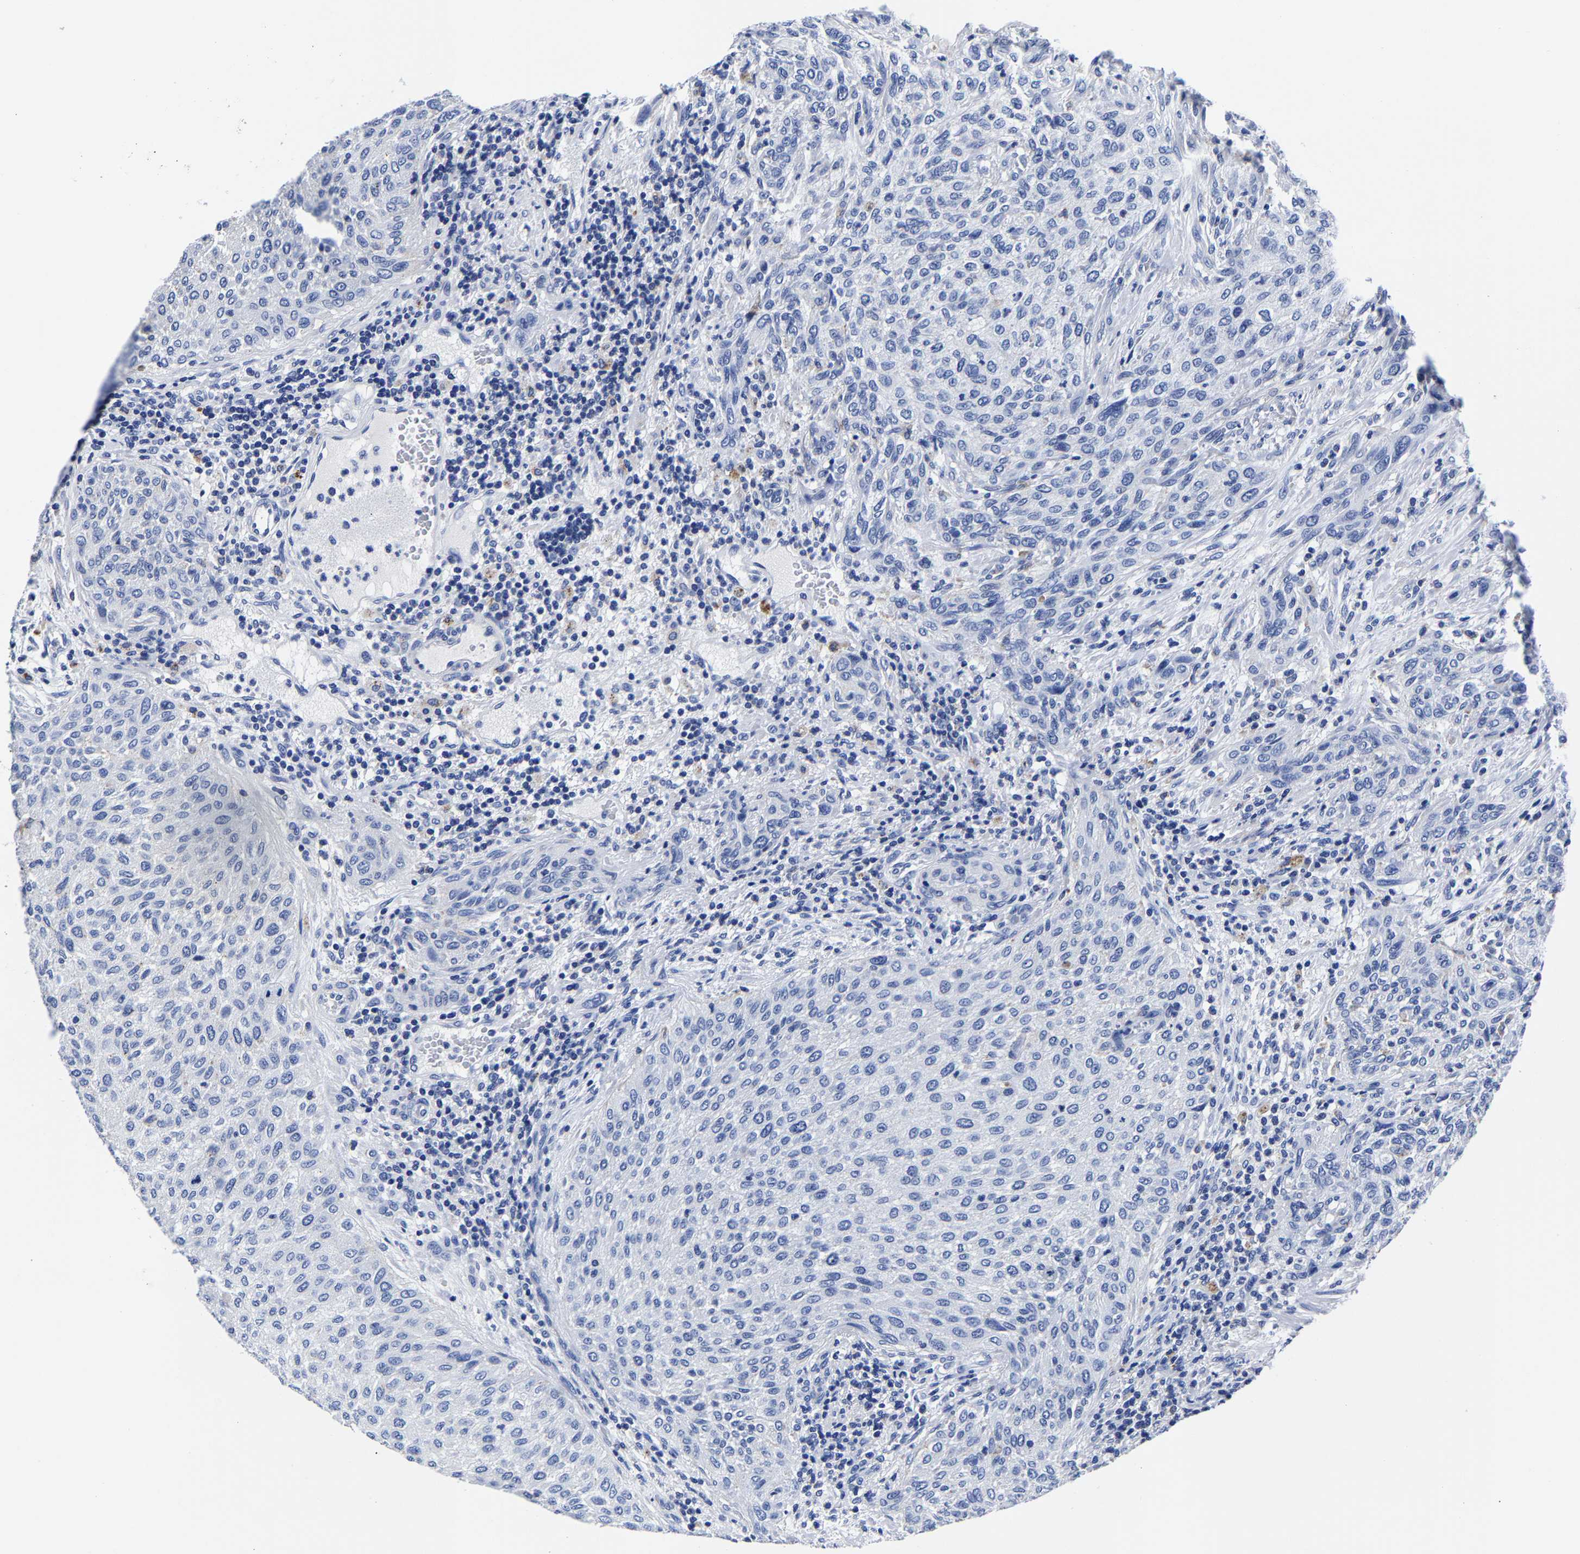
{"staining": {"intensity": "negative", "quantity": "none", "location": "none"}, "tissue": "urothelial cancer", "cell_type": "Tumor cells", "image_type": "cancer", "snomed": [{"axis": "morphology", "description": "Urothelial carcinoma, Low grade"}, {"axis": "morphology", "description": "Urothelial carcinoma, High grade"}, {"axis": "topography", "description": "Urinary bladder"}], "caption": "Human urothelial cancer stained for a protein using IHC reveals no expression in tumor cells.", "gene": "CPA2", "patient": {"sex": "male", "age": 35}}